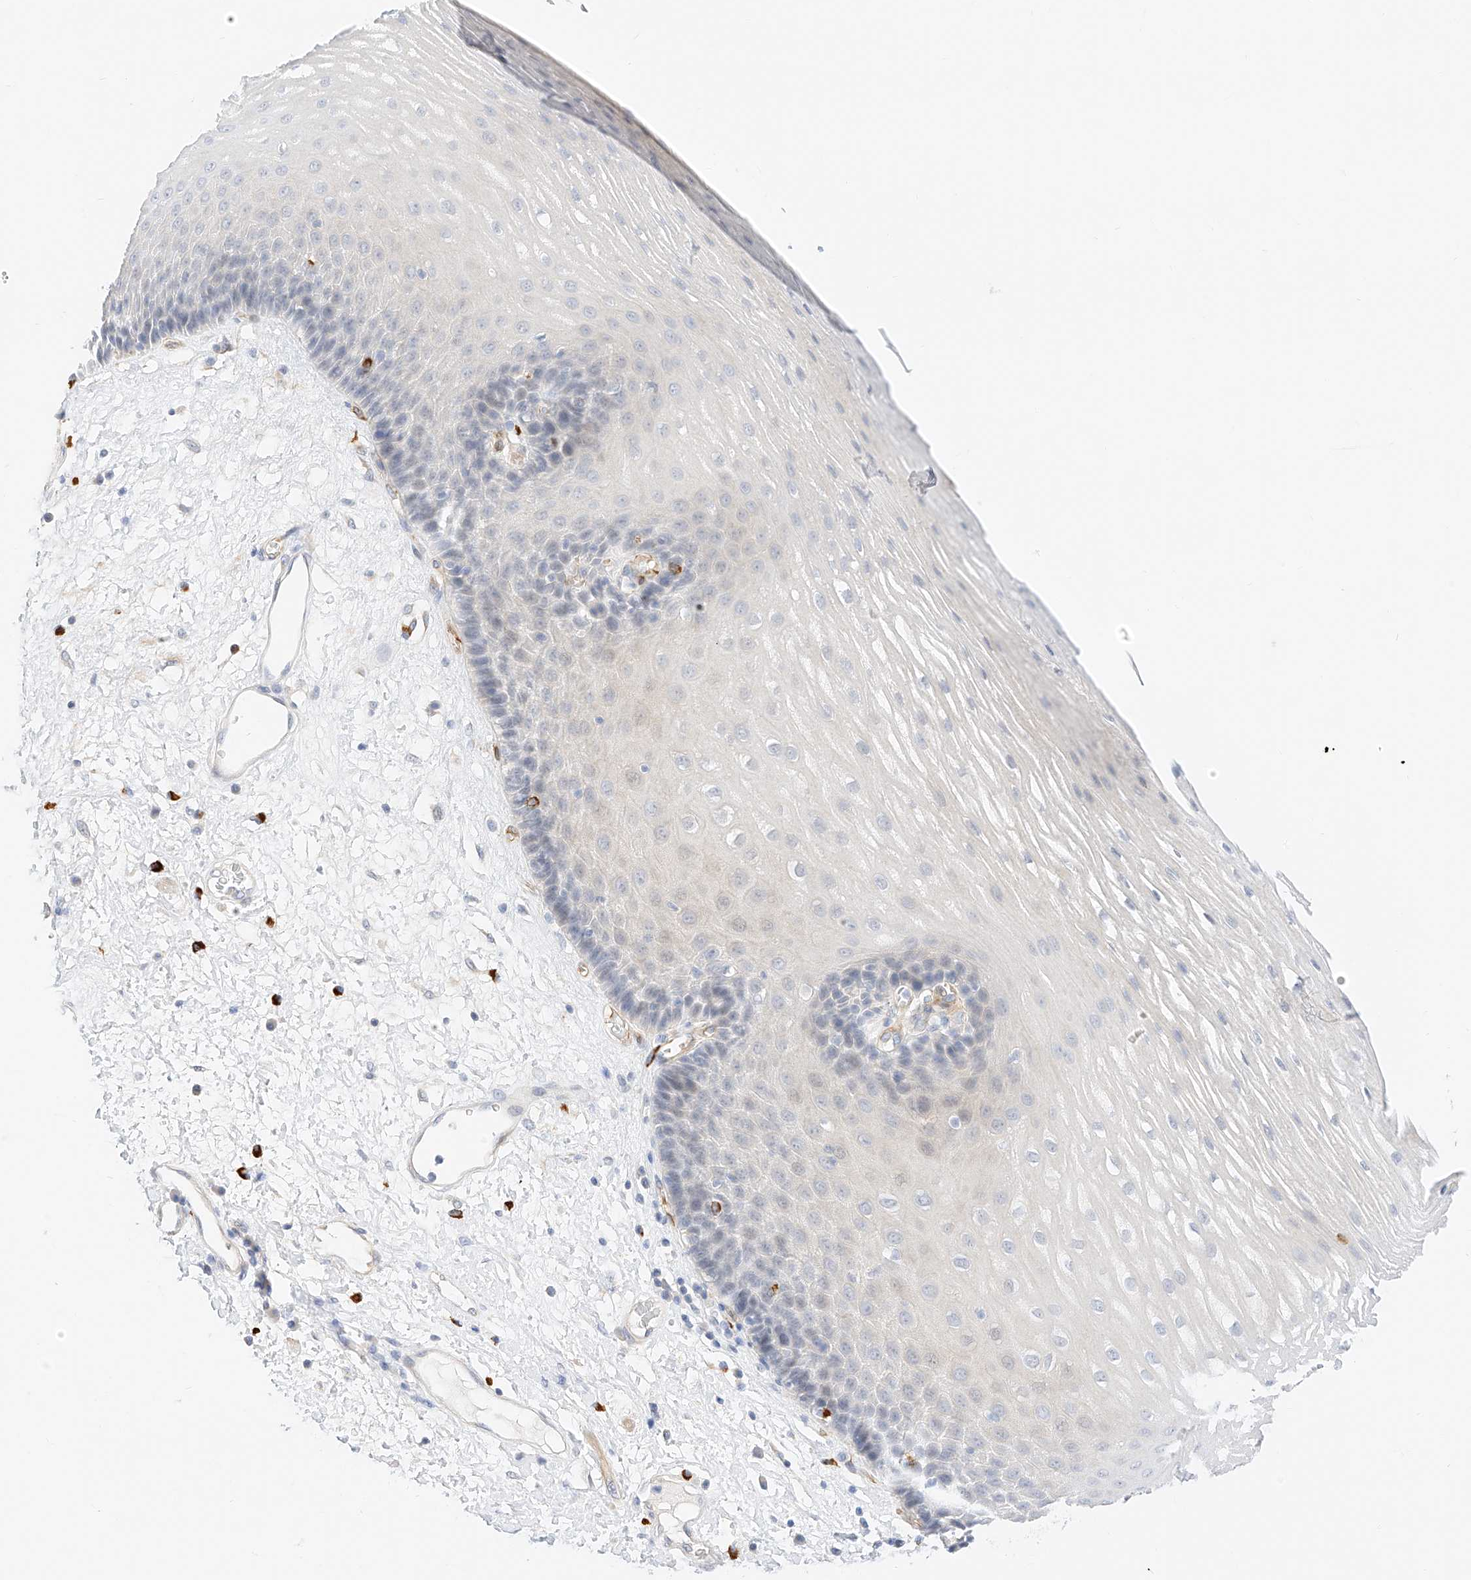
{"staining": {"intensity": "negative", "quantity": "none", "location": "none"}, "tissue": "esophagus", "cell_type": "Squamous epithelial cells", "image_type": "normal", "snomed": [{"axis": "morphology", "description": "Normal tissue, NOS"}, {"axis": "morphology", "description": "Adenocarcinoma, NOS"}, {"axis": "topography", "description": "Esophagus"}], "caption": "A high-resolution image shows IHC staining of benign esophagus, which exhibits no significant positivity in squamous epithelial cells. Brightfield microscopy of immunohistochemistry (IHC) stained with DAB (brown) and hematoxylin (blue), captured at high magnification.", "gene": "CDCP2", "patient": {"sex": "male", "age": 62}}